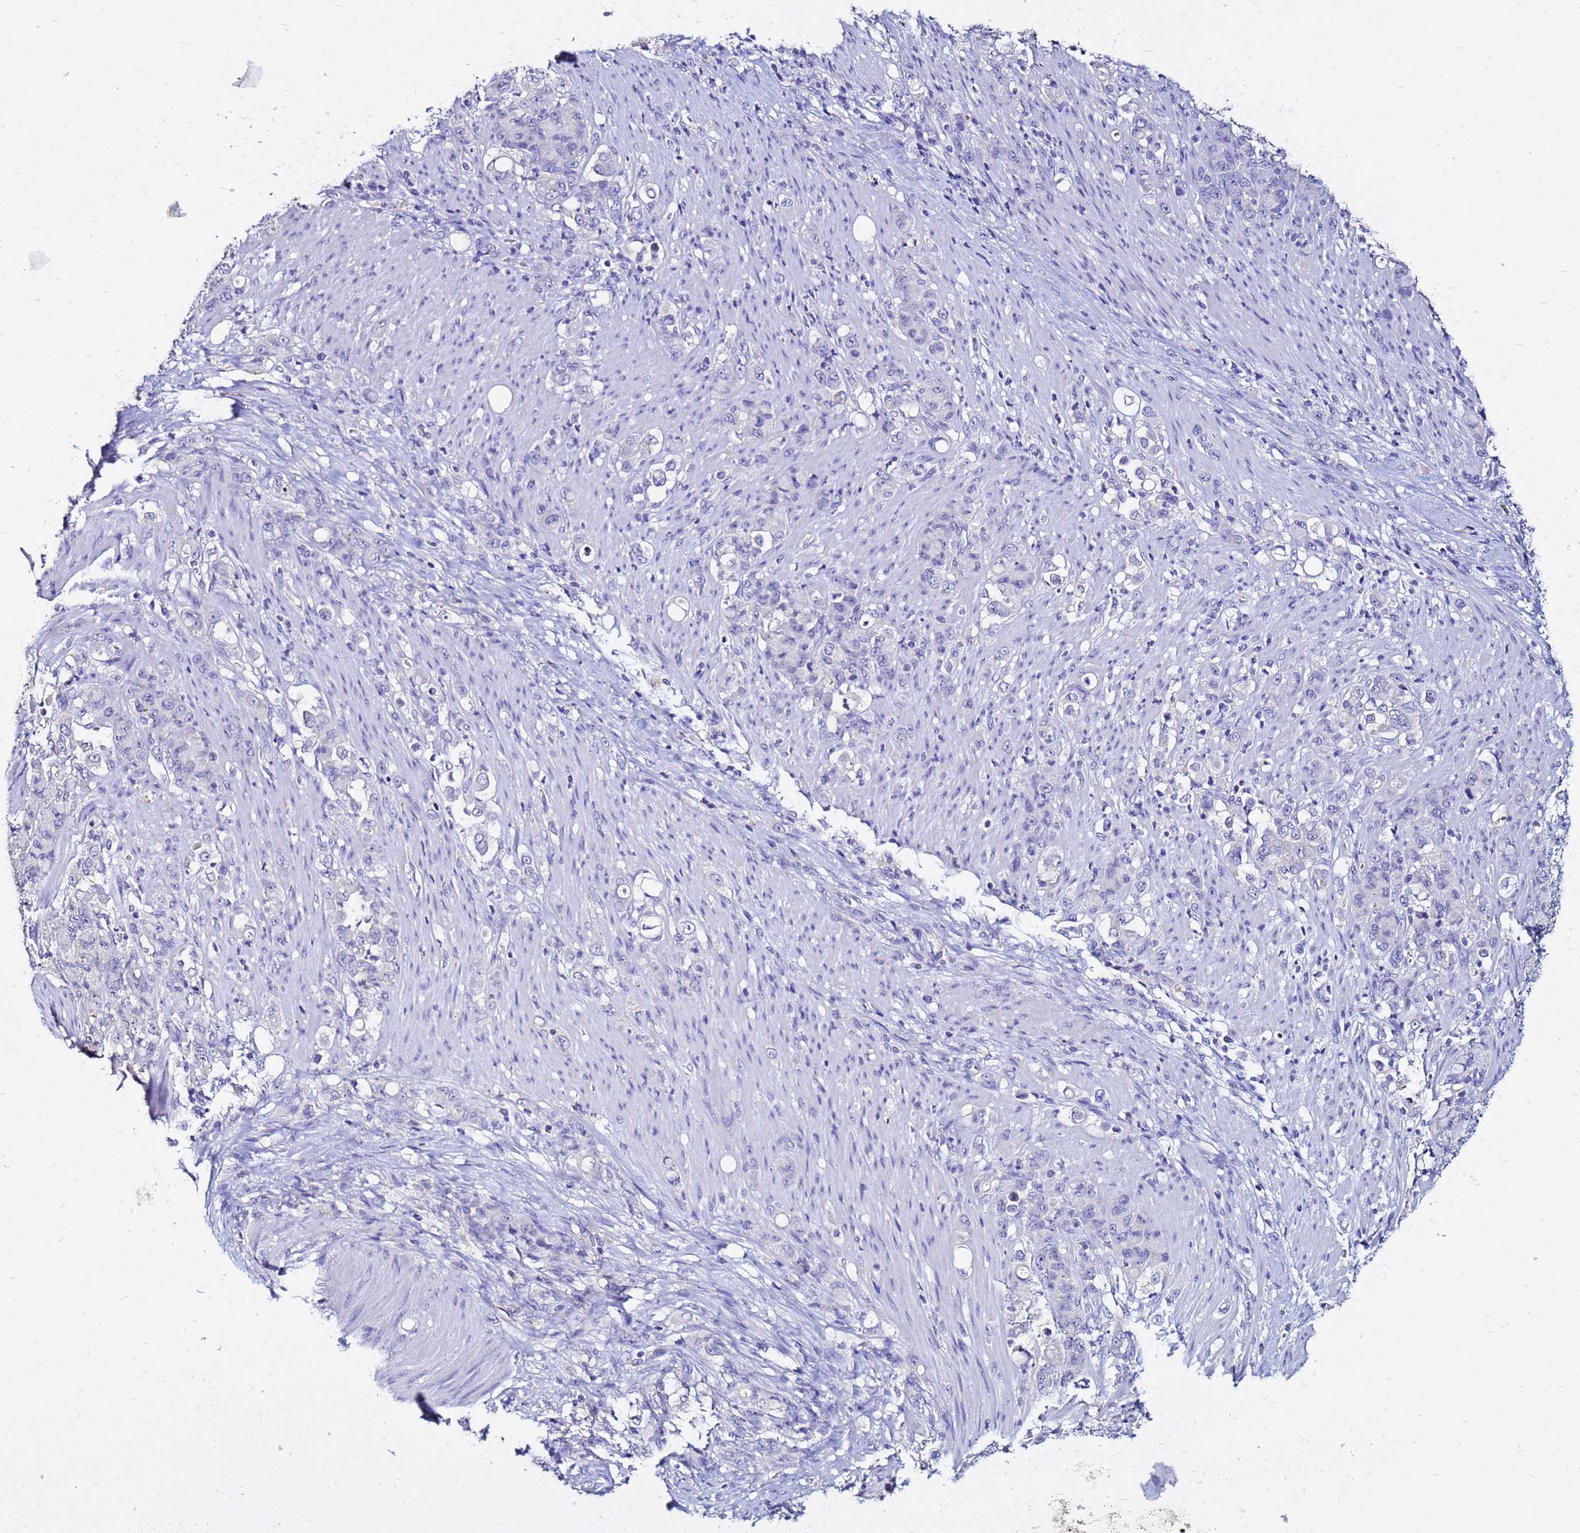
{"staining": {"intensity": "negative", "quantity": "none", "location": "none"}, "tissue": "stomach cancer", "cell_type": "Tumor cells", "image_type": "cancer", "snomed": [{"axis": "morphology", "description": "Normal tissue, NOS"}, {"axis": "morphology", "description": "Adenocarcinoma, NOS"}, {"axis": "topography", "description": "Stomach"}], "caption": "Micrograph shows no protein positivity in tumor cells of stomach cancer (adenocarcinoma) tissue.", "gene": "FAM183A", "patient": {"sex": "female", "age": 79}}